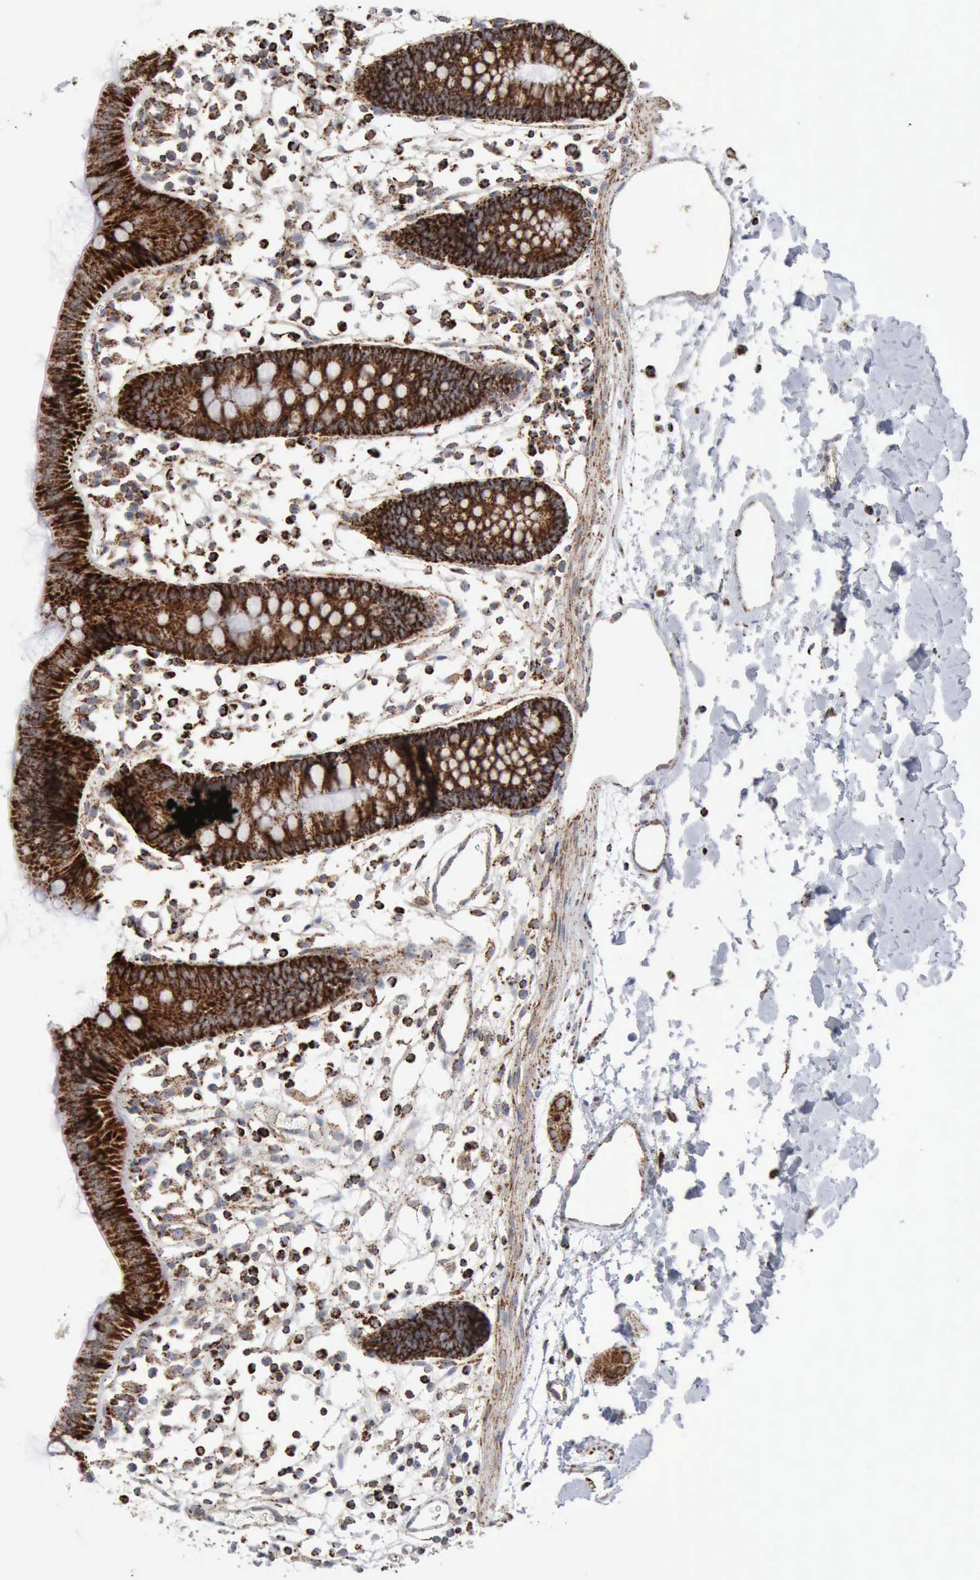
{"staining": {"intensity": "weak", "quantity": ">75%", "location": "cytoplasmic/membranous"}, "tissue": "colon", "cell_type": "Endothelial cells", "image_type": "normal", "snomed": [{"axis": "morphology", "description": "Normal tissue, NOS"}, {"axis": "topography", "description": "Colon"}], "caption": "A histopathology image showing weak cytoplasmic/membranous expression in approximately >75% of endothelial cells in normal colon, as visualized by brown immunohistochemical staining.", "gene": "ACO2", "patient": {"sex": "male", "age": 14}}